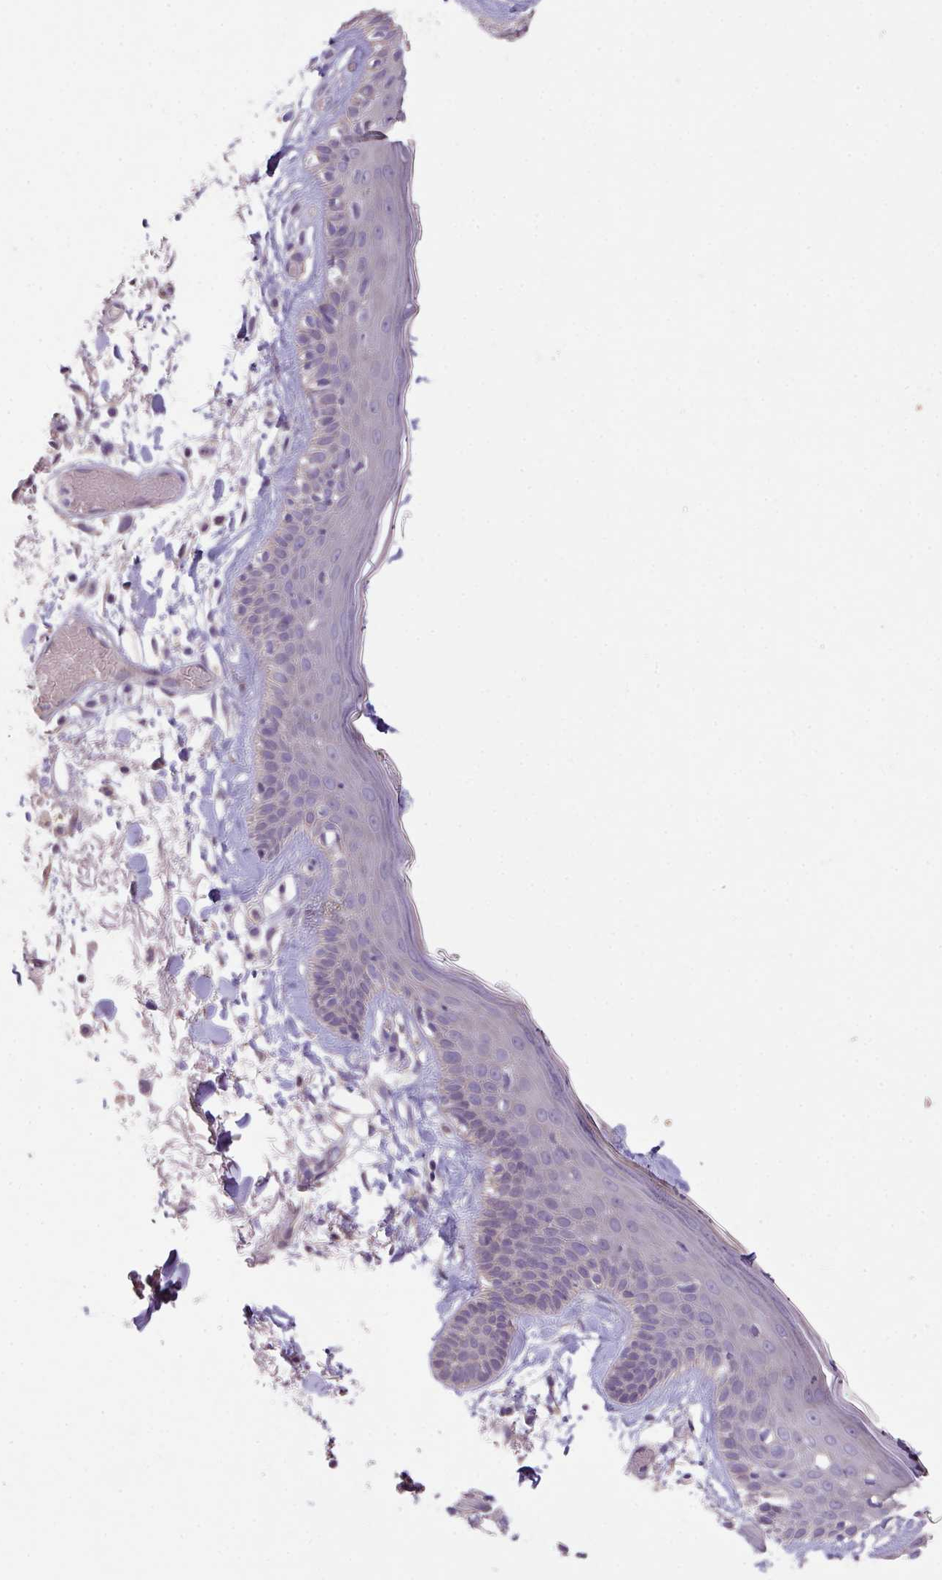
{"staining": {"intensity": "negative", "quantity": "none", "location": "none"}, "tissue": "skin", "cell_type": "Fibroblasts", "image_type": "normal", "snomed": [{"axis": "morphology", "description": "Normal tissue, NOS"}, {"axis": "topography", "description": "Skin"}], "caption": "Skin was stained to show a protein in brown. There is no significant staining in fibroblasts. The staining was performed using DAB to visualize the protein expression in brown, while the nuclei were stained in blue with hematoxylin (Magnification: 20x).", "gene": "PRADC1", "patient": {"sex": "male", "age": 79}}